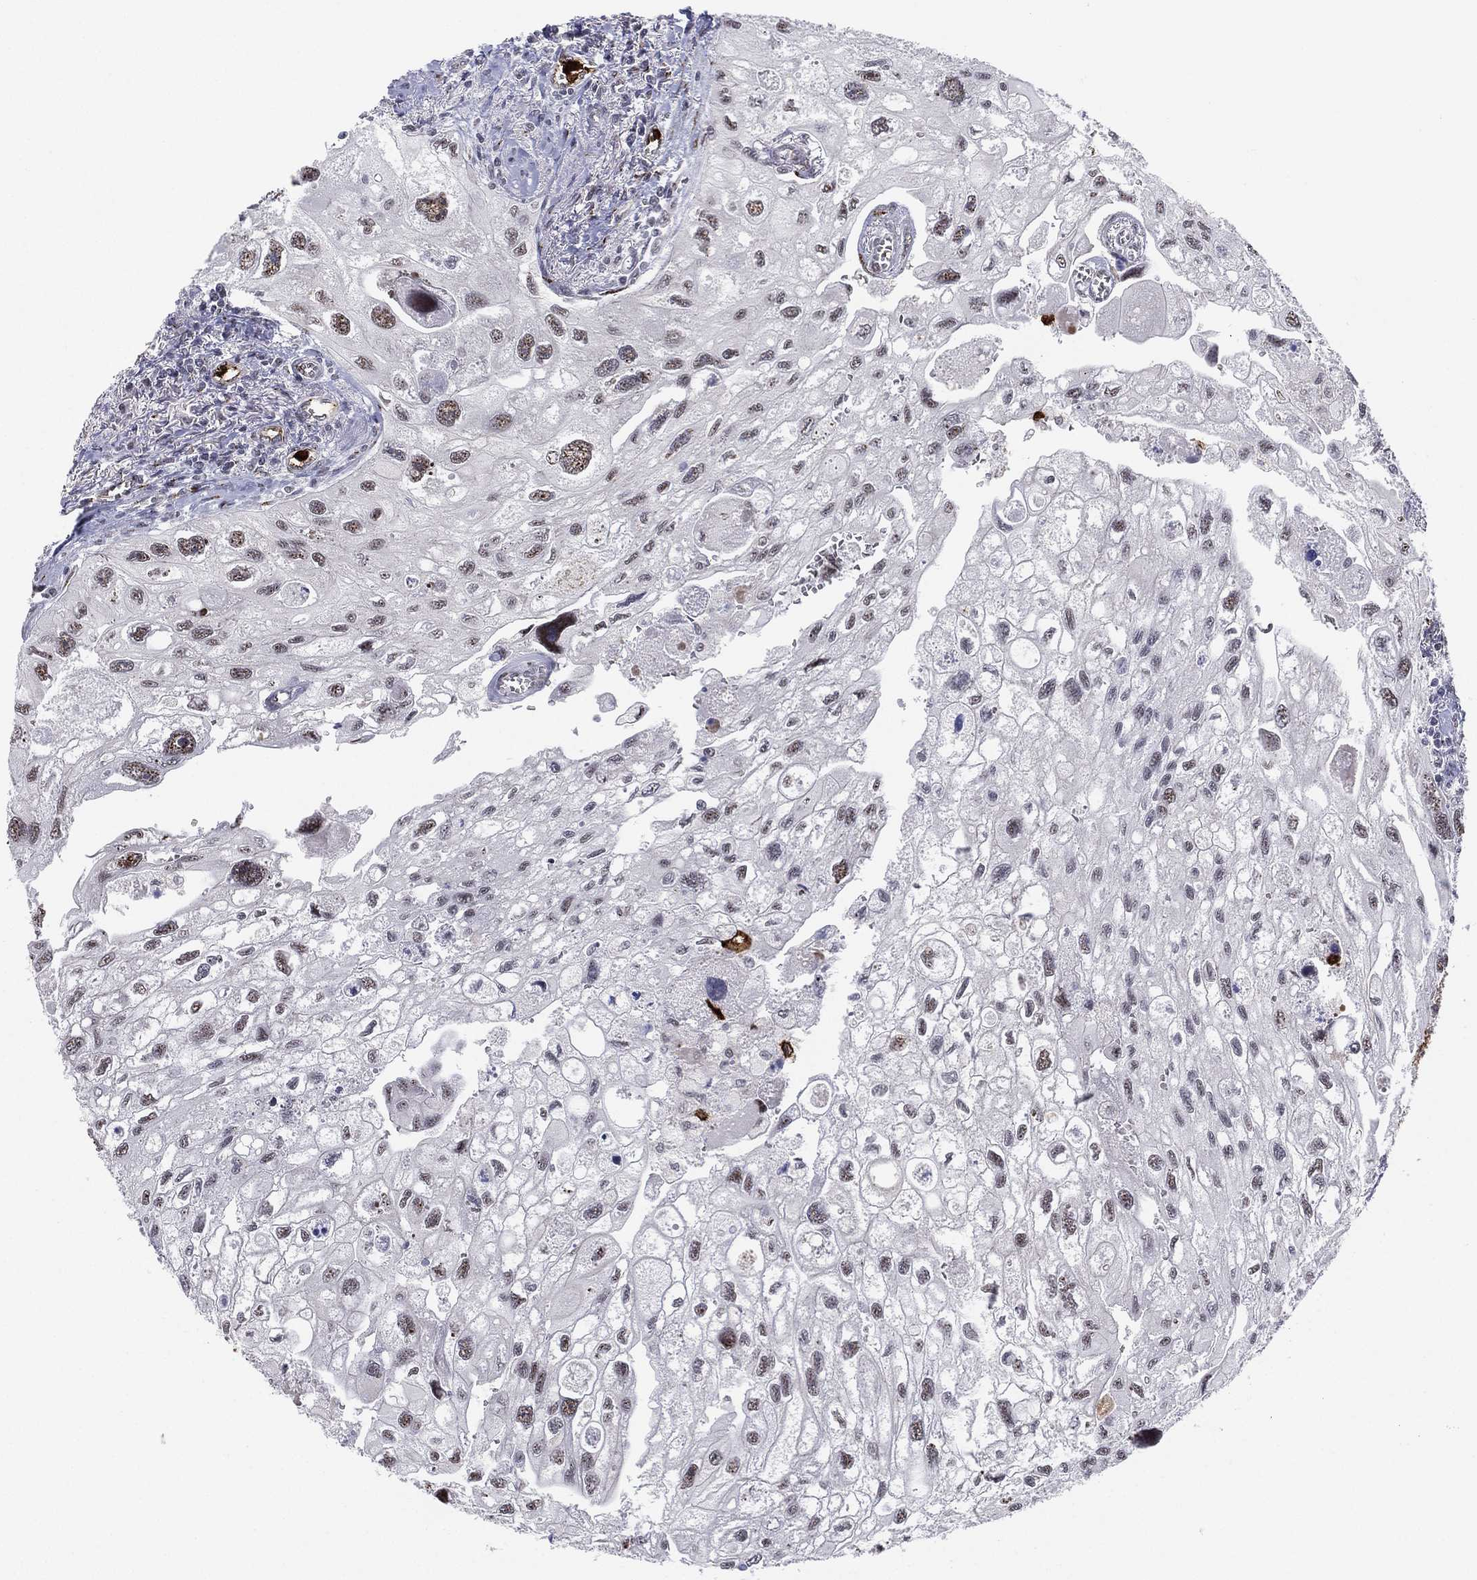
{"staining": {"intensity": "negative", "quantity": "none", "location": "none"}, "tissue": "urothelial cancer", "cell_type": "Tumor cells", "image_type": "cancer", "snomed": [{"axis": "morphology", "description": "Urothelial carcinoma, High grade"}, {"axis": "topography", "description": "Urinary bladder"}], "caption": "DAB immunohistochemical staining of human urothelial carcinoma (high-grade) shows no significant positivity in tumor cells. (DAB (3,3'-diaminobenzidine) immunohistochemistry visualized using brightfield microscopy, high magnification).", "gene": "CD177", "patient": {"sex": "male", "age": 59}}